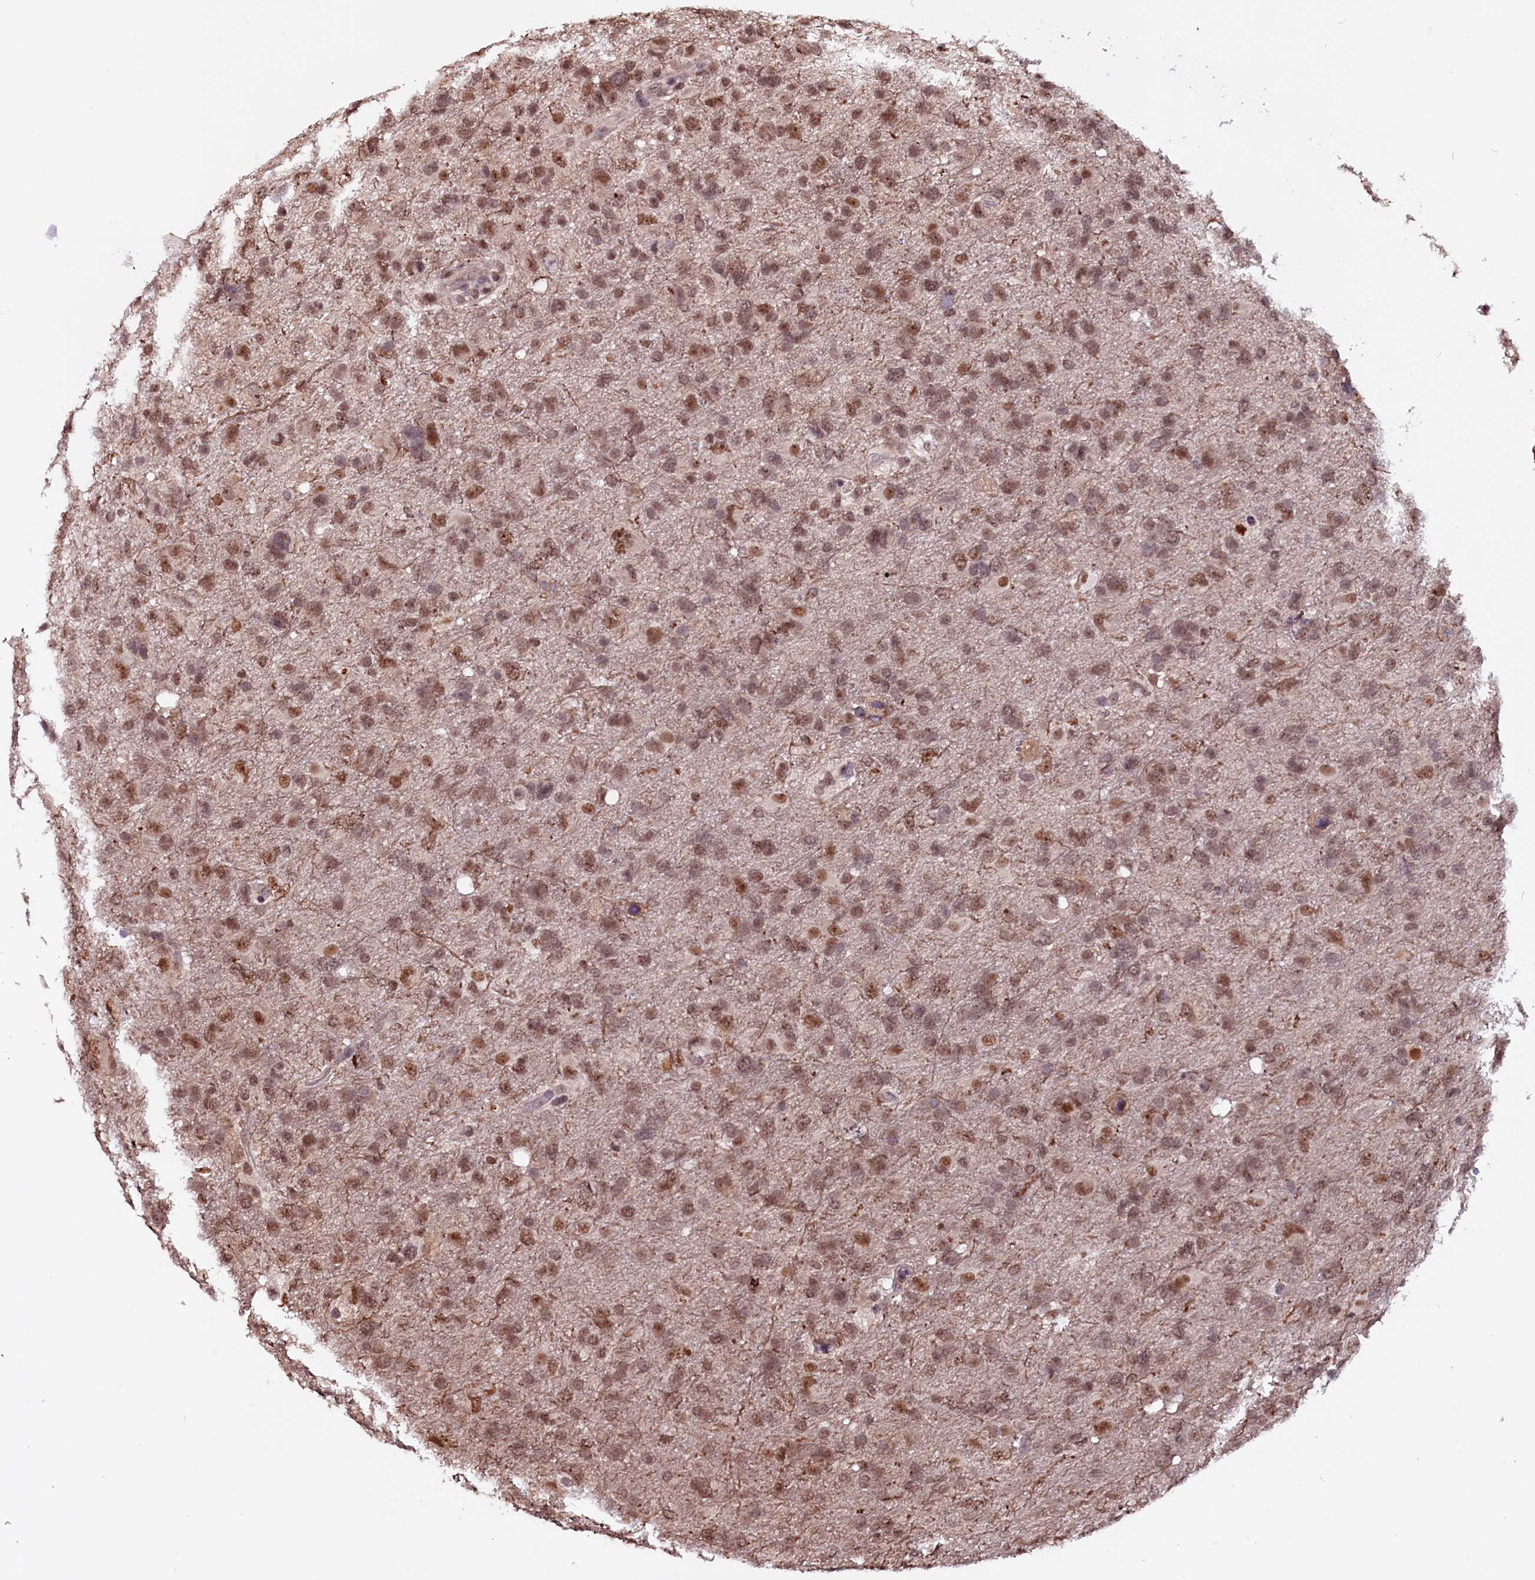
{"staining": {"intensity": "moderate", "quantity": ">75%", "location": "nuclear"}, "tissue": "glioma", "cell_type": "Tumor cells", "image_type": "cancer", "snomed": [{"axis": "morphology", "description": "Glioma, malignant, High grade"}, {"axis": "topography", "description": "Brain"}], "caption": "There is medium levels of moderate nuclear expression in tumor cells of malignant glioma (high-grade), as demonstrated by immunohistochemical staining (brown color).", "gene": "RNMT", "patient": {"sex": "male", "age": 61}}